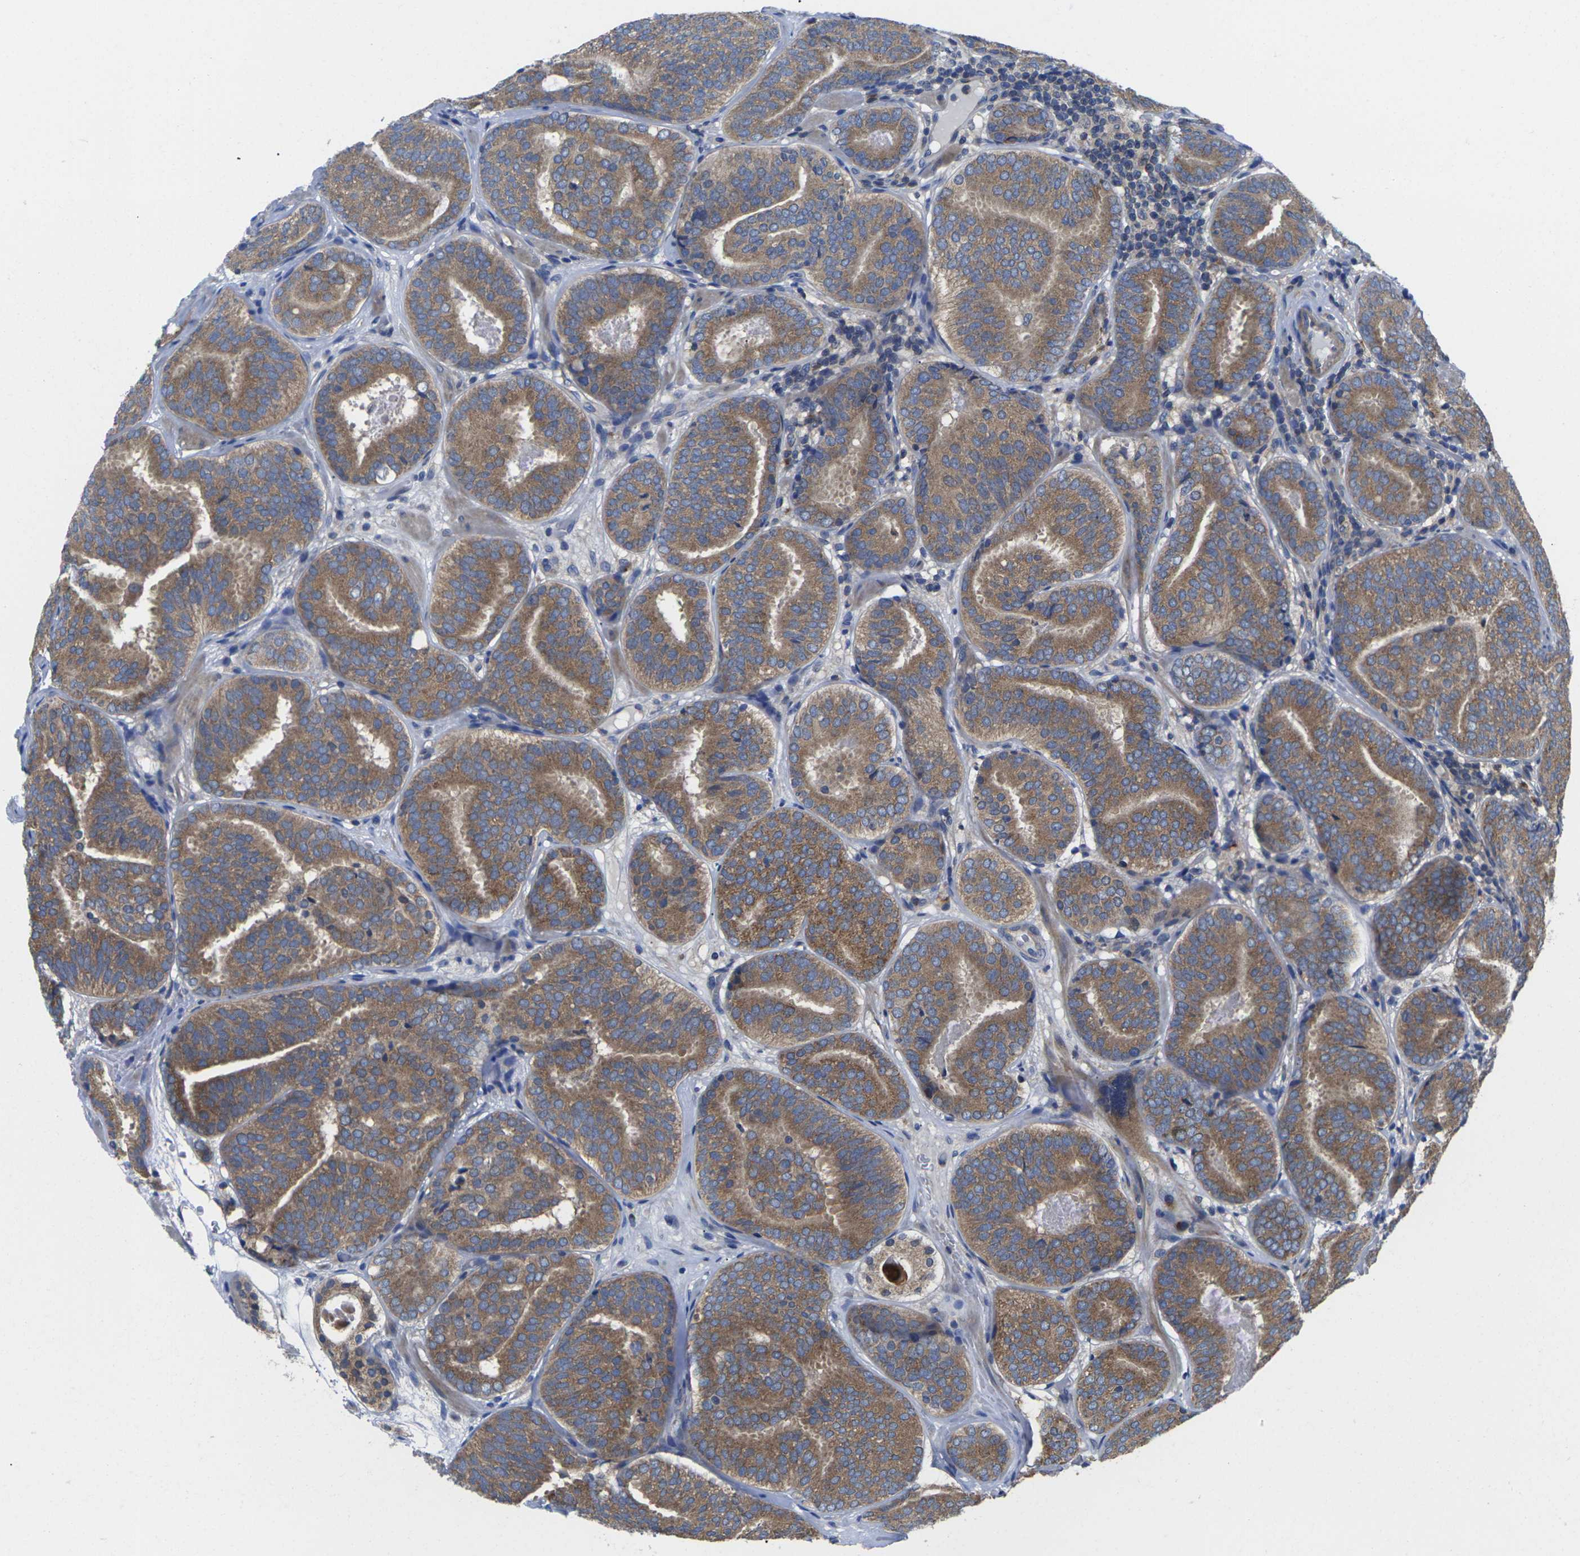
{"staining": {"intensity": "moderate", "quantity": ">75%", "location": "cytoplasmic/membranous"}, "tissue": "prostate cancer", "cell_type": "Tumor cells", "image_type": "cancer", "snomed": [{"axis": "morphology", "description": "Adenocarcinoma, Low grade"}, {"axis": "topography", "description": "Prostate"}], "caption": "Prostate cancer stained with DAB (3,3'-diaminobenzidine) immunohistochemistry (IHC) shows medium levels of moderate cytoplasmic/membranous expression in about >75% of tumor cells. The staining was performed using DAB (3,3'-diaminobenzidine), with brown indicating positive protein expression. Nuclei are stained blue with hematoxylin.", "gene": "TMCC2", "patient": {"sex": "male", "age": 69}}